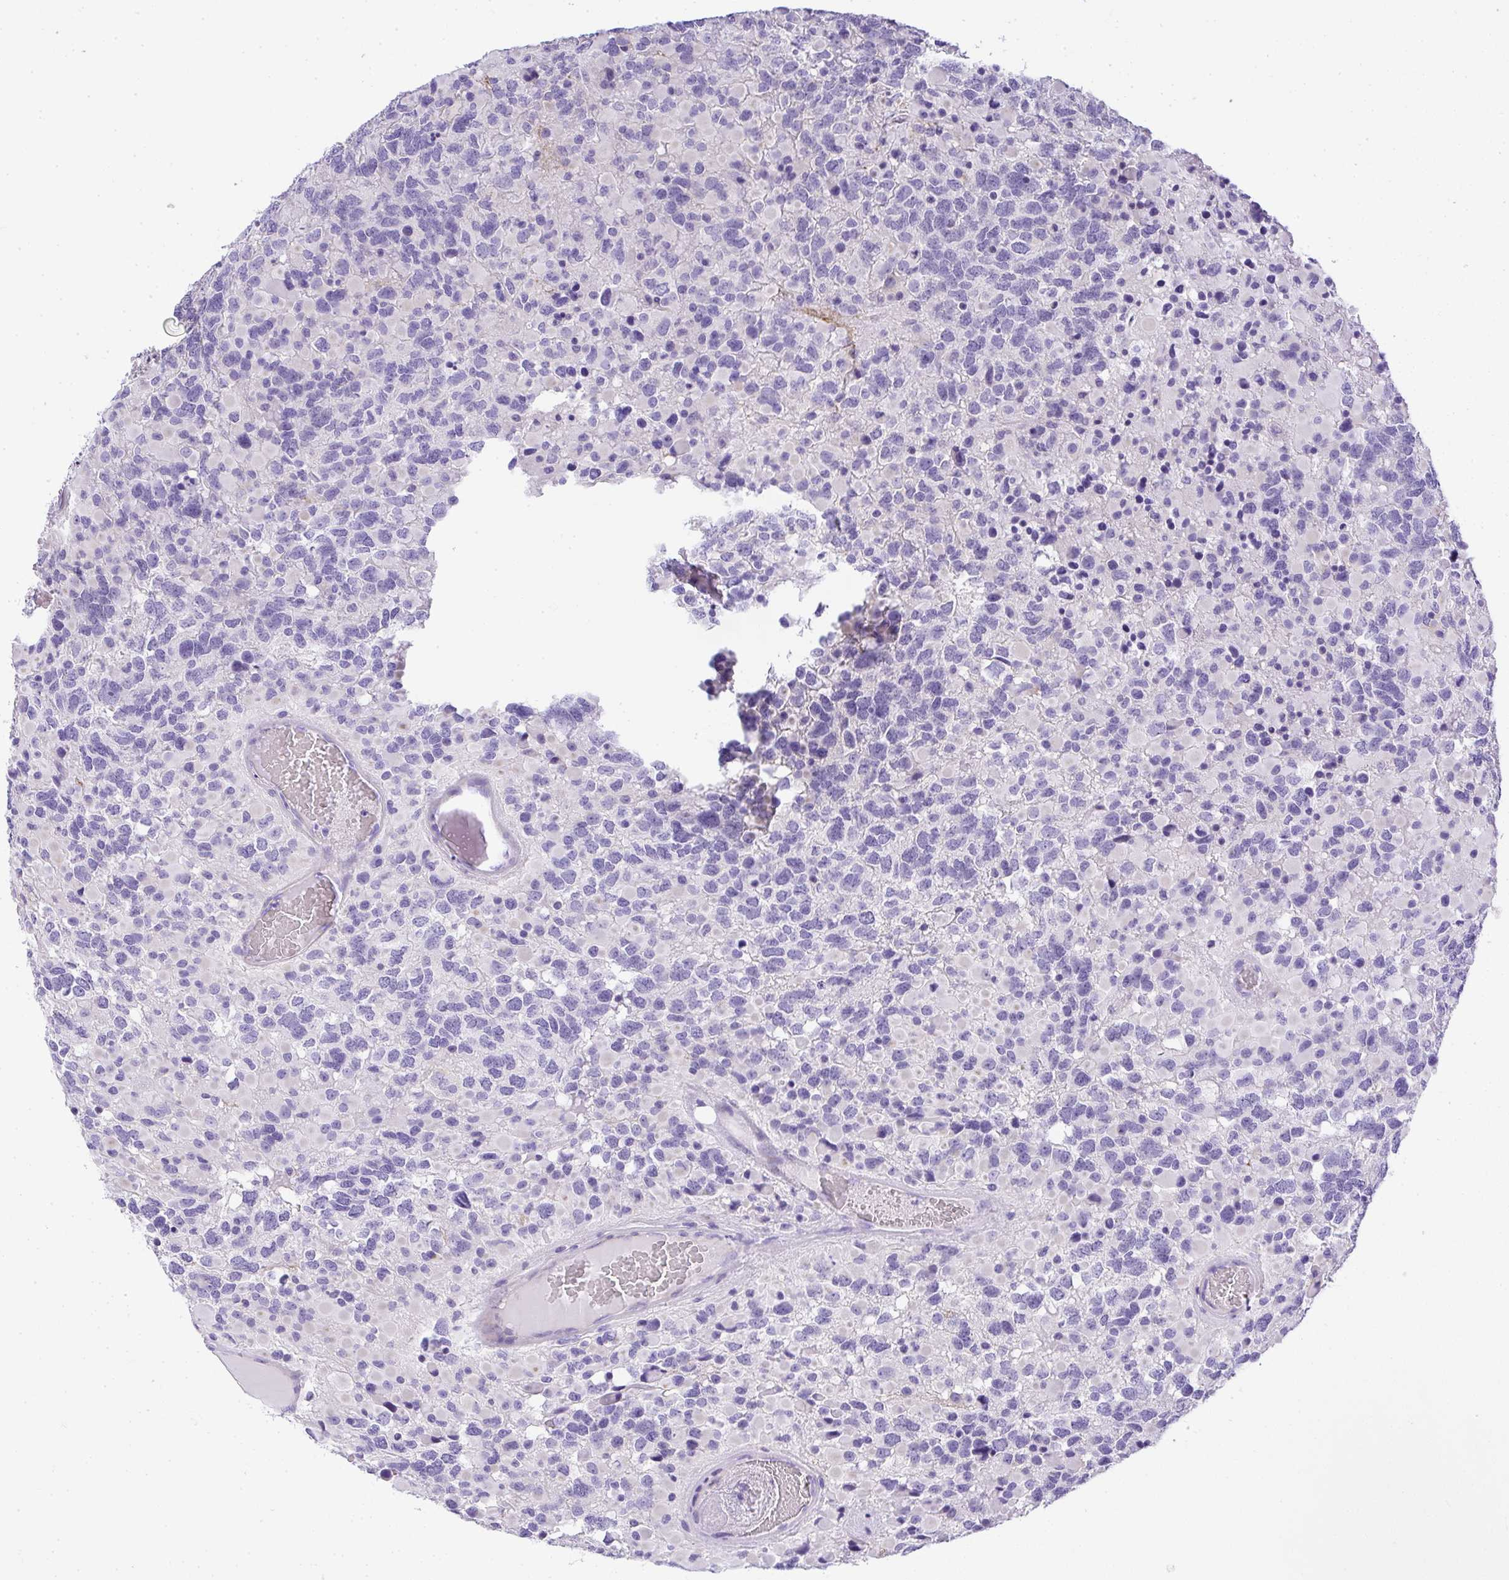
{"staining": {"intensity": "negative", "quantity": "none", "location": "none"}, "tissue": "glioma", "cell_type": "Tumor cells", "image_type": "cancer", "snomed": [{"axis": "morphology", "description": "Glioma, malignant, High grade"}, {"axis": "topography", "description": "Brain"}], "caption": "Tumor cells are negative for brown protein staining in malignant high-grade glioma.", "gene": "PLPPR3", "patient": {"sex": "female", "age": 40}}